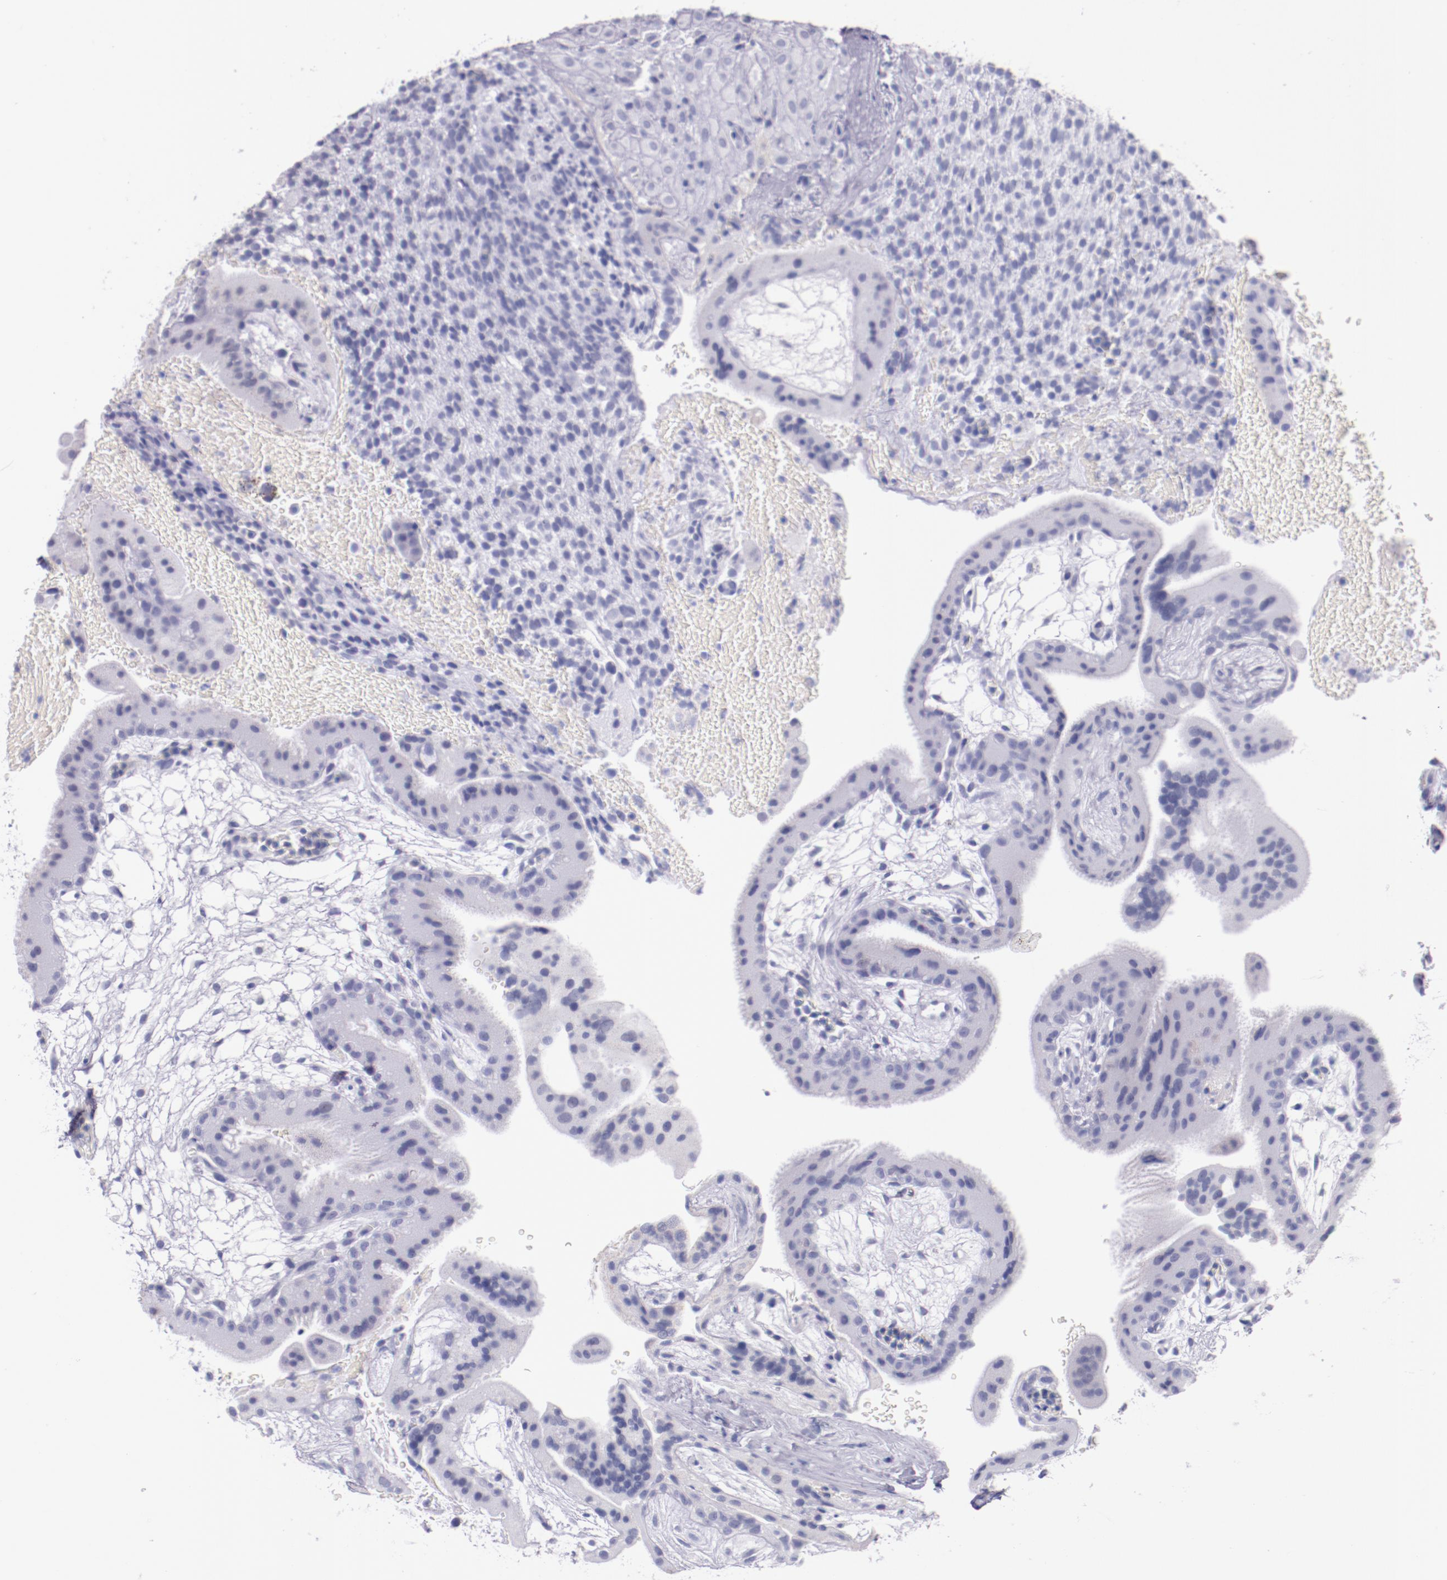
{"staining": {"intensity": "negative", "quantity": "none", "location": "none"}, "tissue": "placenta", "cell_type": "Trophoblastic cells", "image_type": "normal", "snomed": [{"axis": "morphology", "description": "Normal tissue, NOS"}, {"axis": "topography", "description": "Placenta"}], "caption": "Trophoblastic cells show no significant staining in benign placenta. (Stains: DAB (3,3'-diaminobenzidine) IHC with hematoxylin counter stain, Microscopy: brightfield microscopy at high magnification).", "gene": "IRF4", "patient": {"sex": "female", "age": 19}}